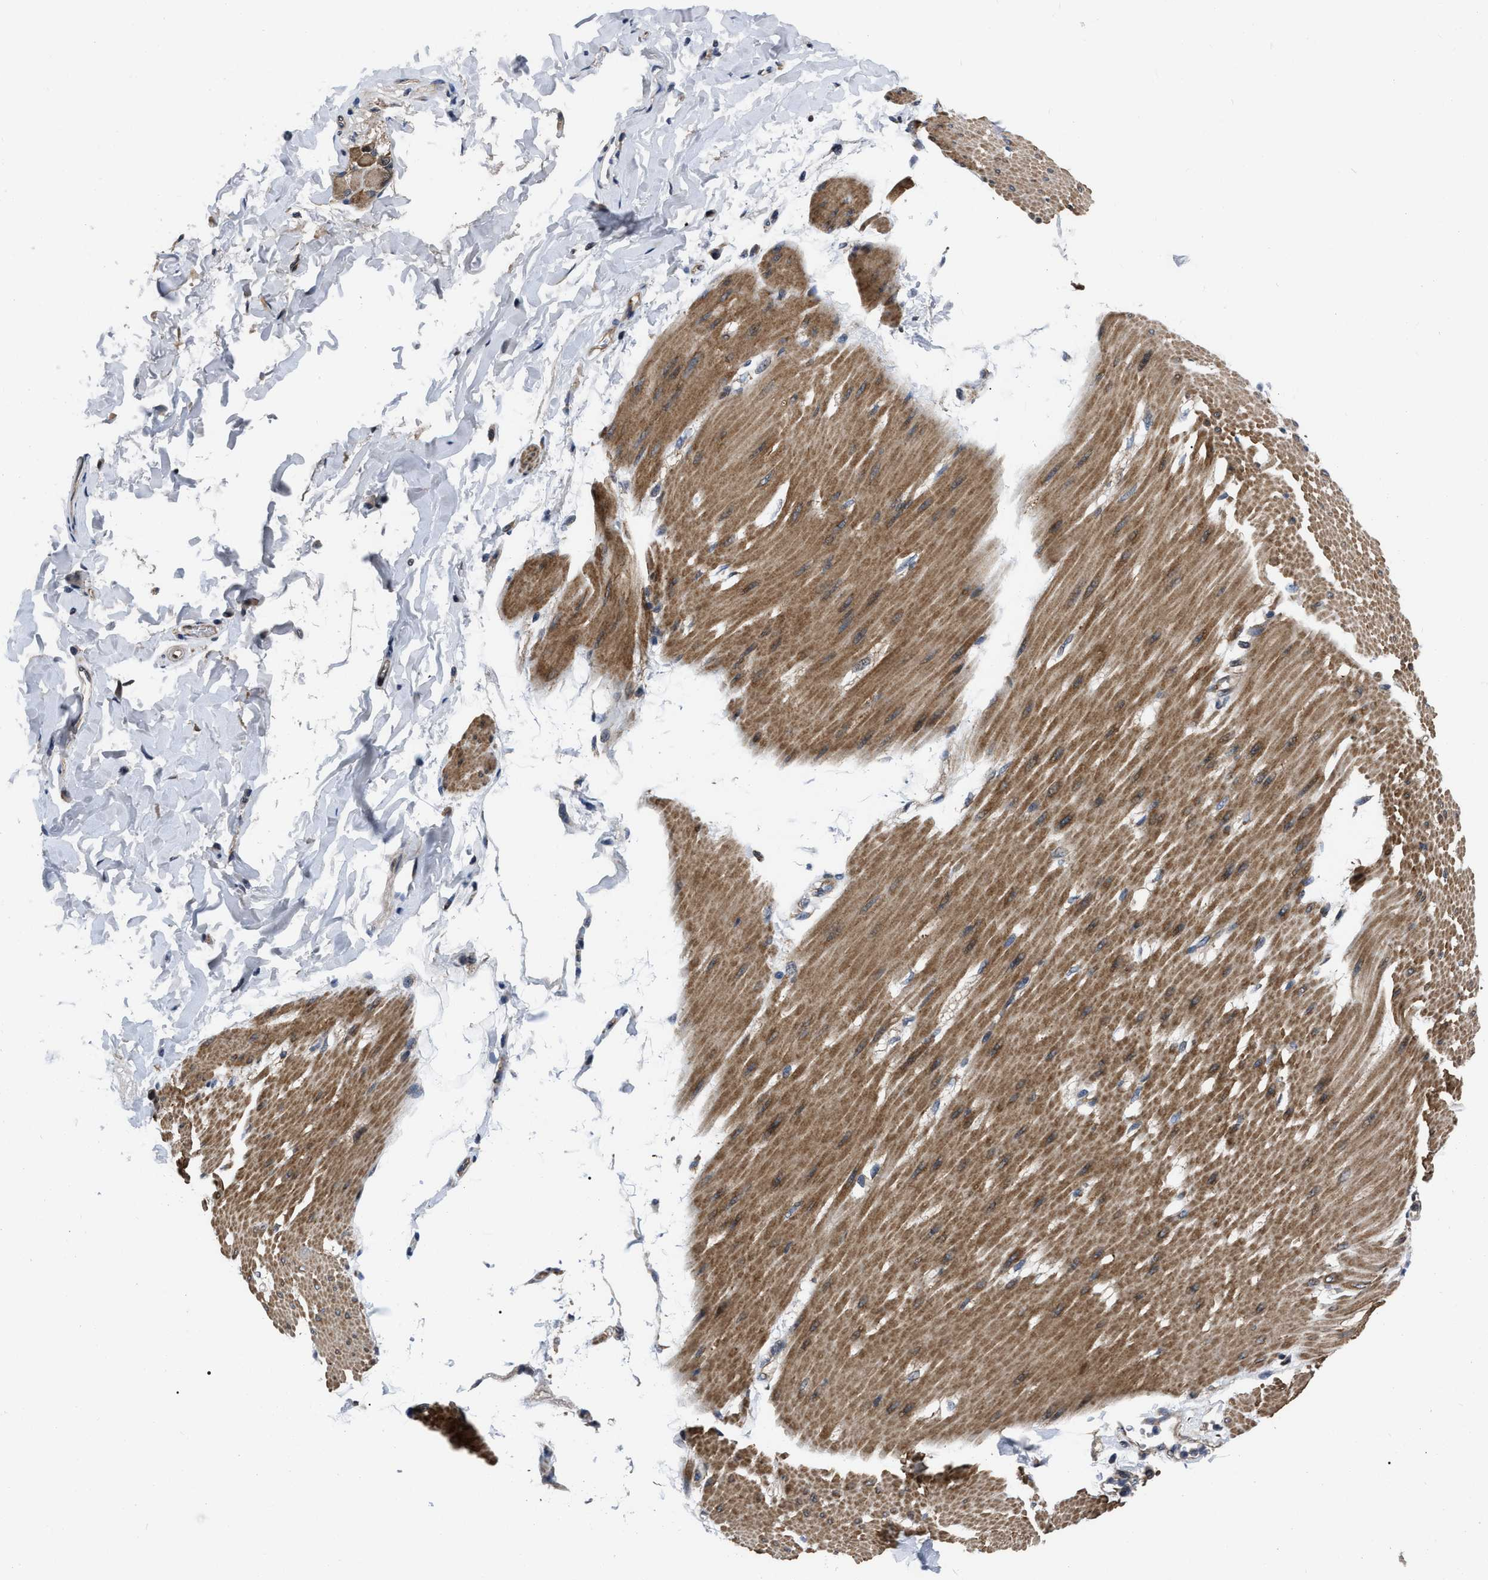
{"staining": {"intensity": "weak", "quantity": "<25%", "location": "cytoplasmic/membranous"}, "tissue": "adipose tissue", "cell_type": "Adipocytes", "image_type": "normal", "snomed": [{"axis": "morphology", "description": "Normal tissue, NOS"}, {"axis": "morphology", "description": "Adenocarcinoma, NOS"}, {"axis": "topography", "description": "Duodenum"}, {"axis": "topography", "description": "Peripheral nerve tissue"}], "caption": "This is an immunohistochemistry micrograph of normal adipose tissue. There is no staining in adipocytes.", "gene": "PPWD1", "patient": {"sex": "female", "age": 60}}